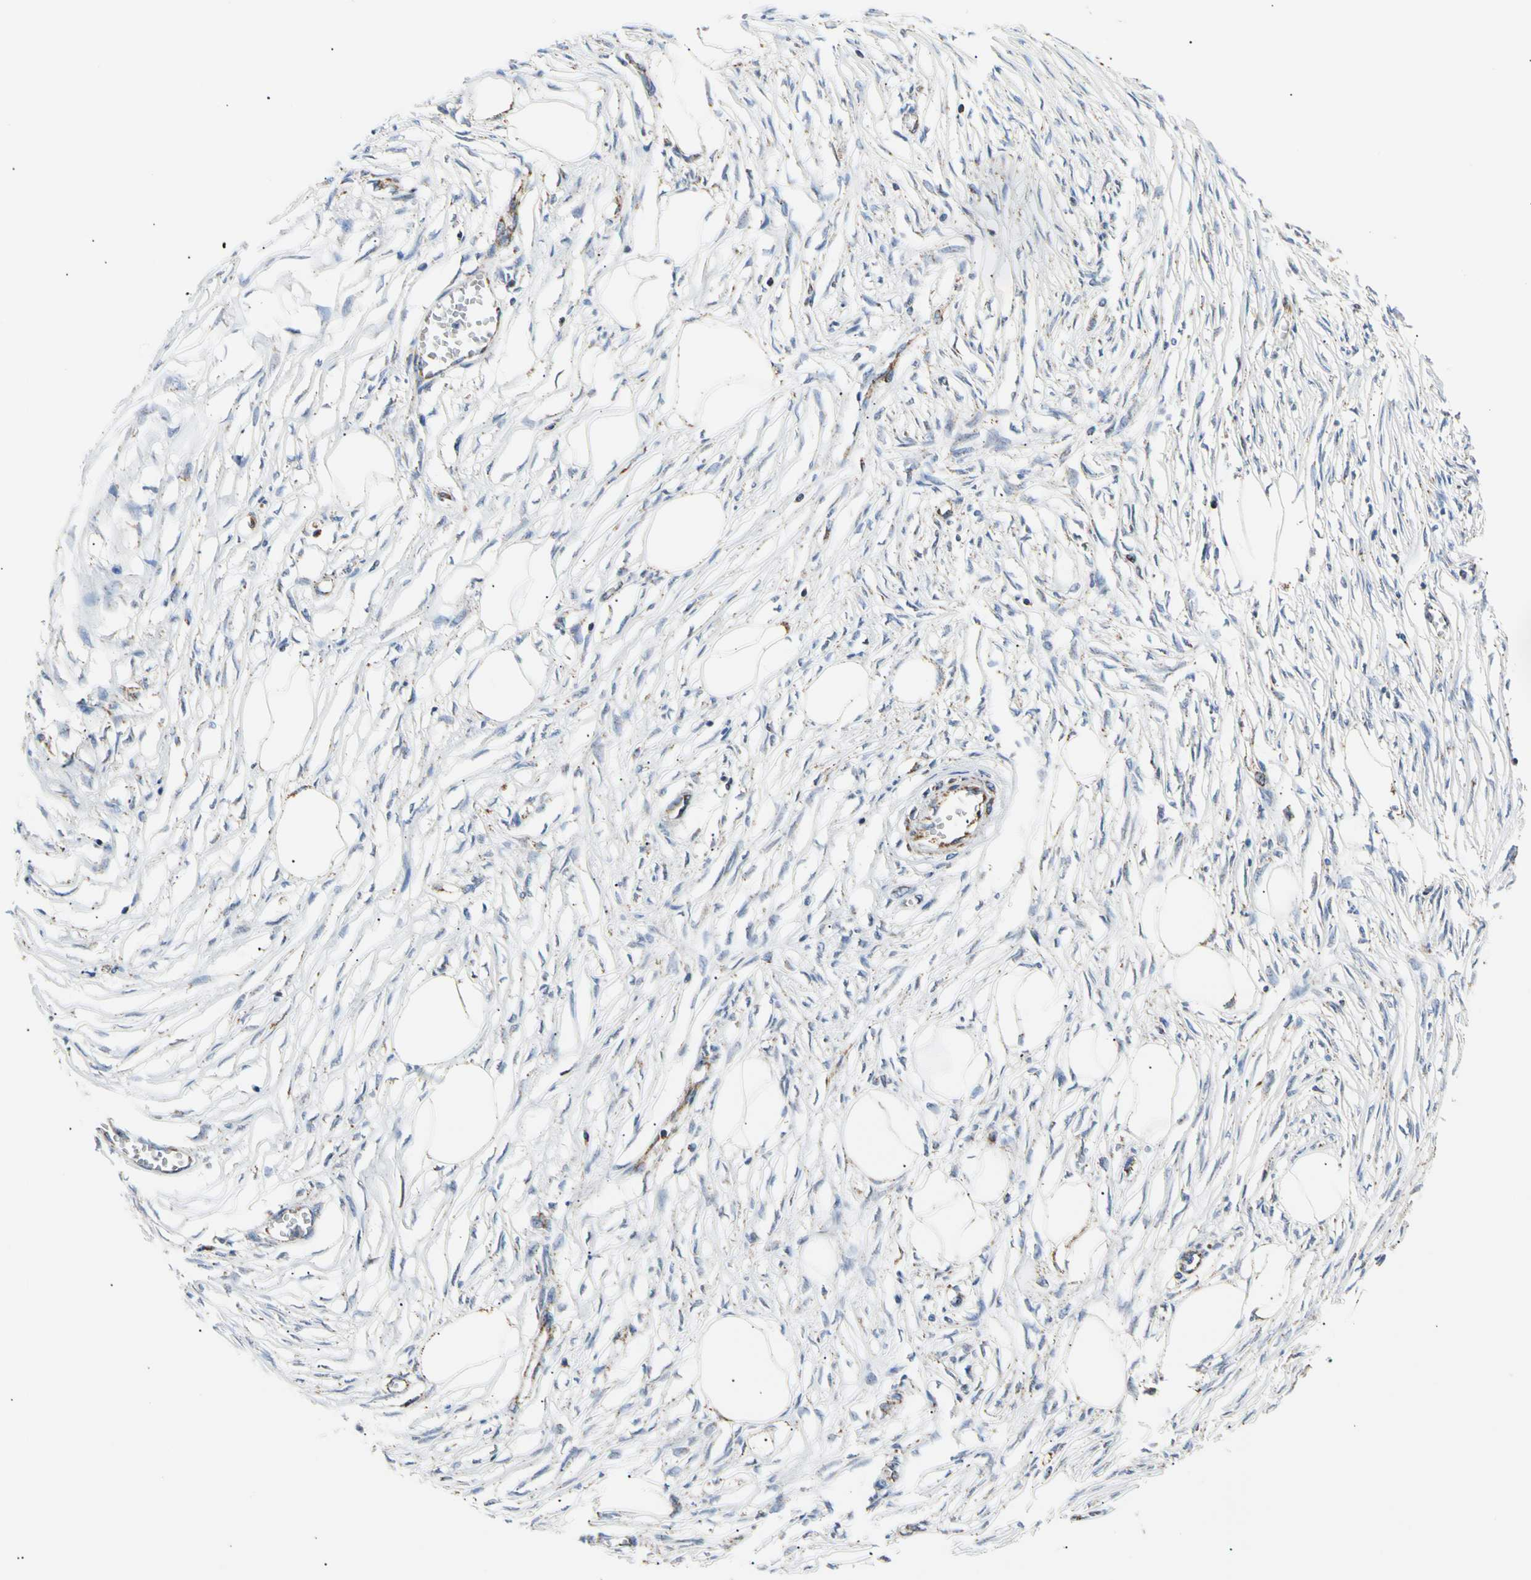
{"staining": {"intensity": "weak", "quantity": ">75%", "location": "cytoplasmic/membranous"}, "tissue": "adipose tissue", "cell_type": "Adipocytes", "image_type": "normal", "snomed": [{"axis": "morphology", "description": "Normal tissue, NOS"}, {"axis": "morphology", "description": "Sarcoma, NOS"}, {"axis": "topography", "description": "Skin"}, {"axis": "topography", "description": "Soft tissue"}], "caption": "A brown stain labels weak cytoplasmic/membranous positivity of a protein in adipocytes of benign adipose tissue. The staining was performed using DAB, with brown indicating positive protein expression. Nuclei are stained blue with hematoxylin.", "gene": "ACAT1", "patient": {"sex": "female", "age": 51}}